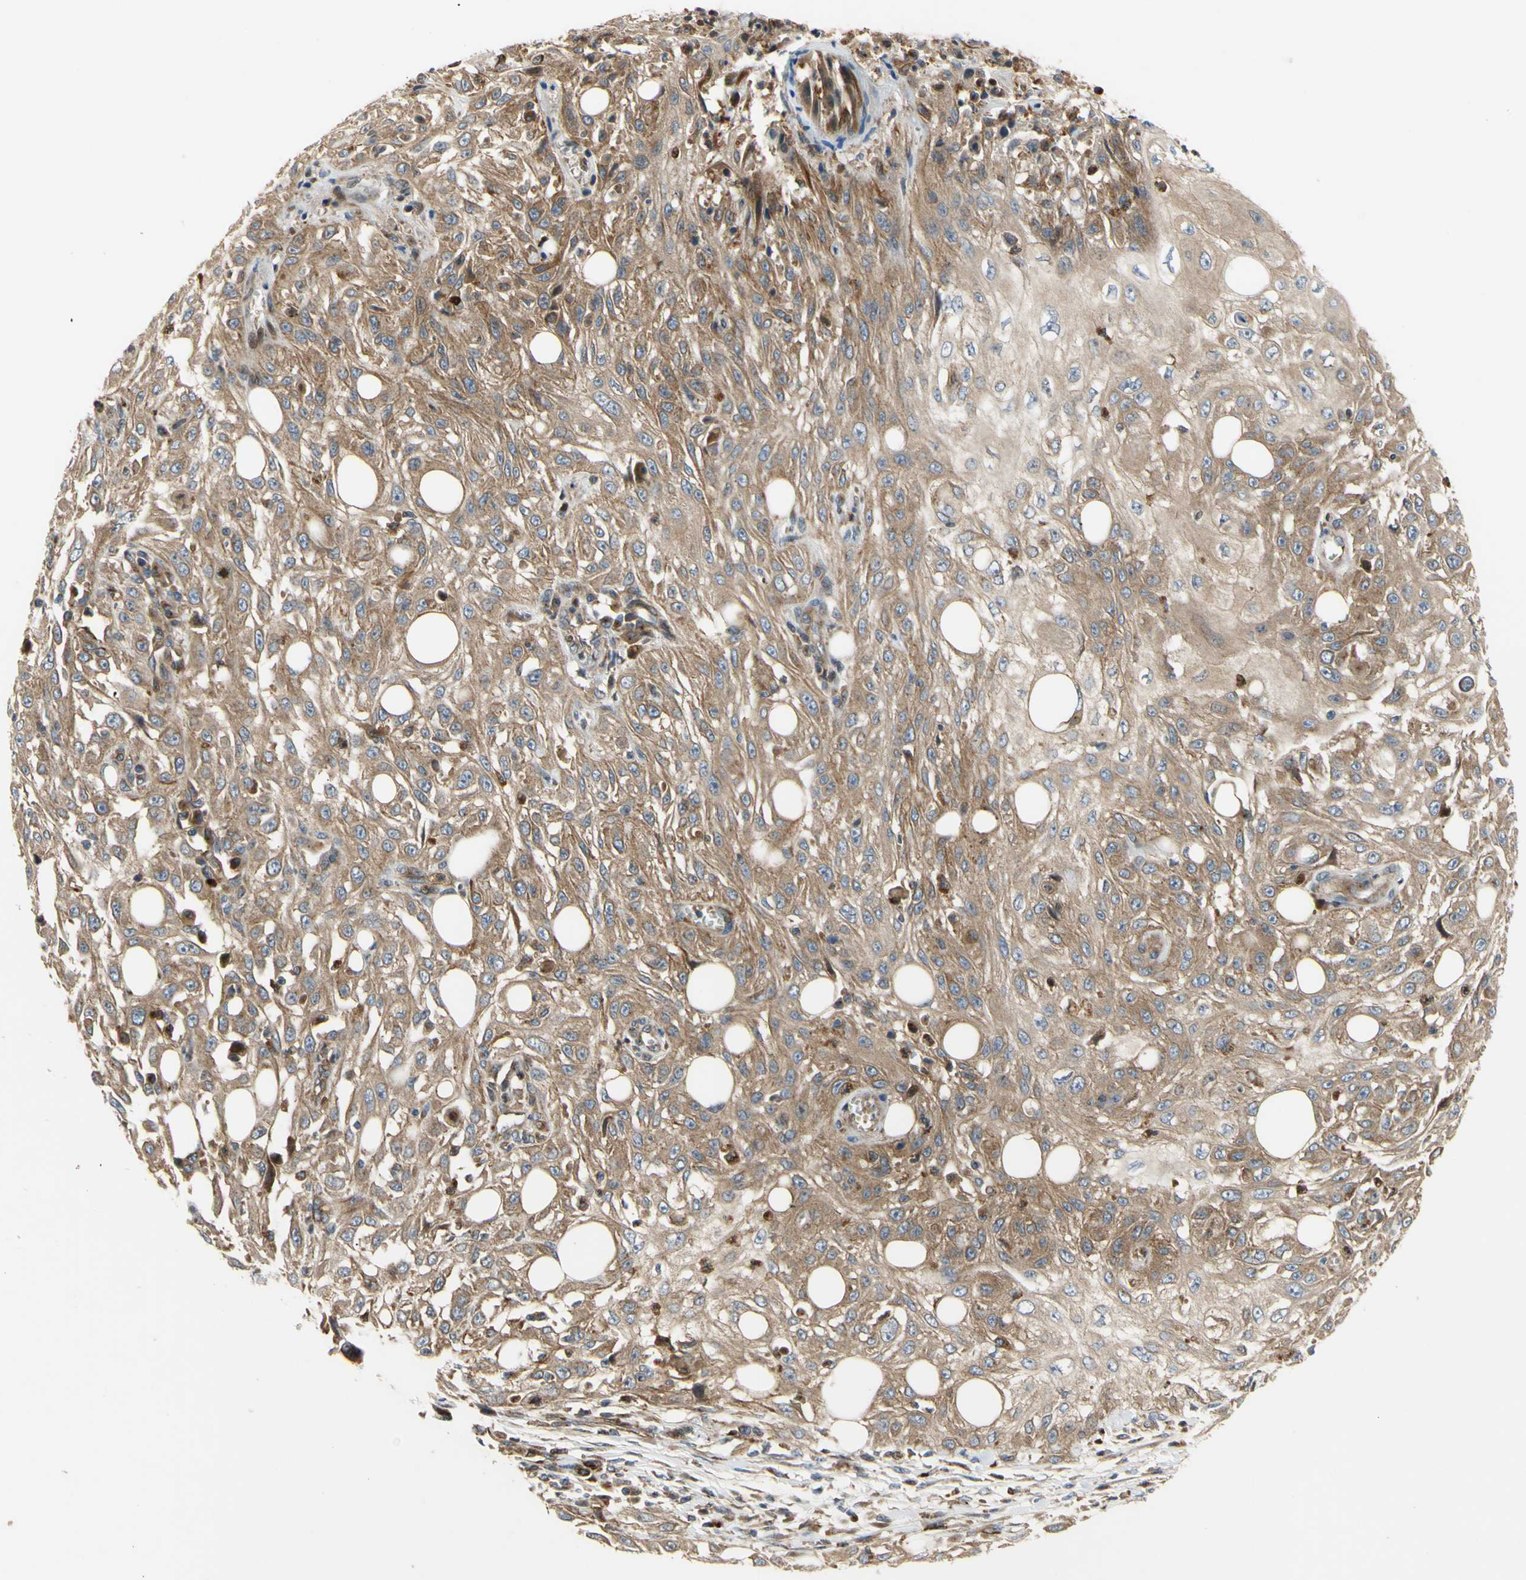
{"staining": {"intensity": "moderate", "quantity": ">75%", "location": "cytoplasmic/membranous"}, "tissue": "skin cancer", "cell_type": "Tumor cells", "image_type": "cancer", "snomed": [{"axis": "morphology", "description": "Squamous cell carcinoma, NOS"}, {"axis": "topography", "description": "Skin"}], "caption": "Protein staining of skin cancer (squamous cell carcinoma) tissue shows moderate cytoplasmic/membranous expression in about >75% of tumor cells.", "gene": "TUBG2", "patient": {"sex": "male", "age": 75}}